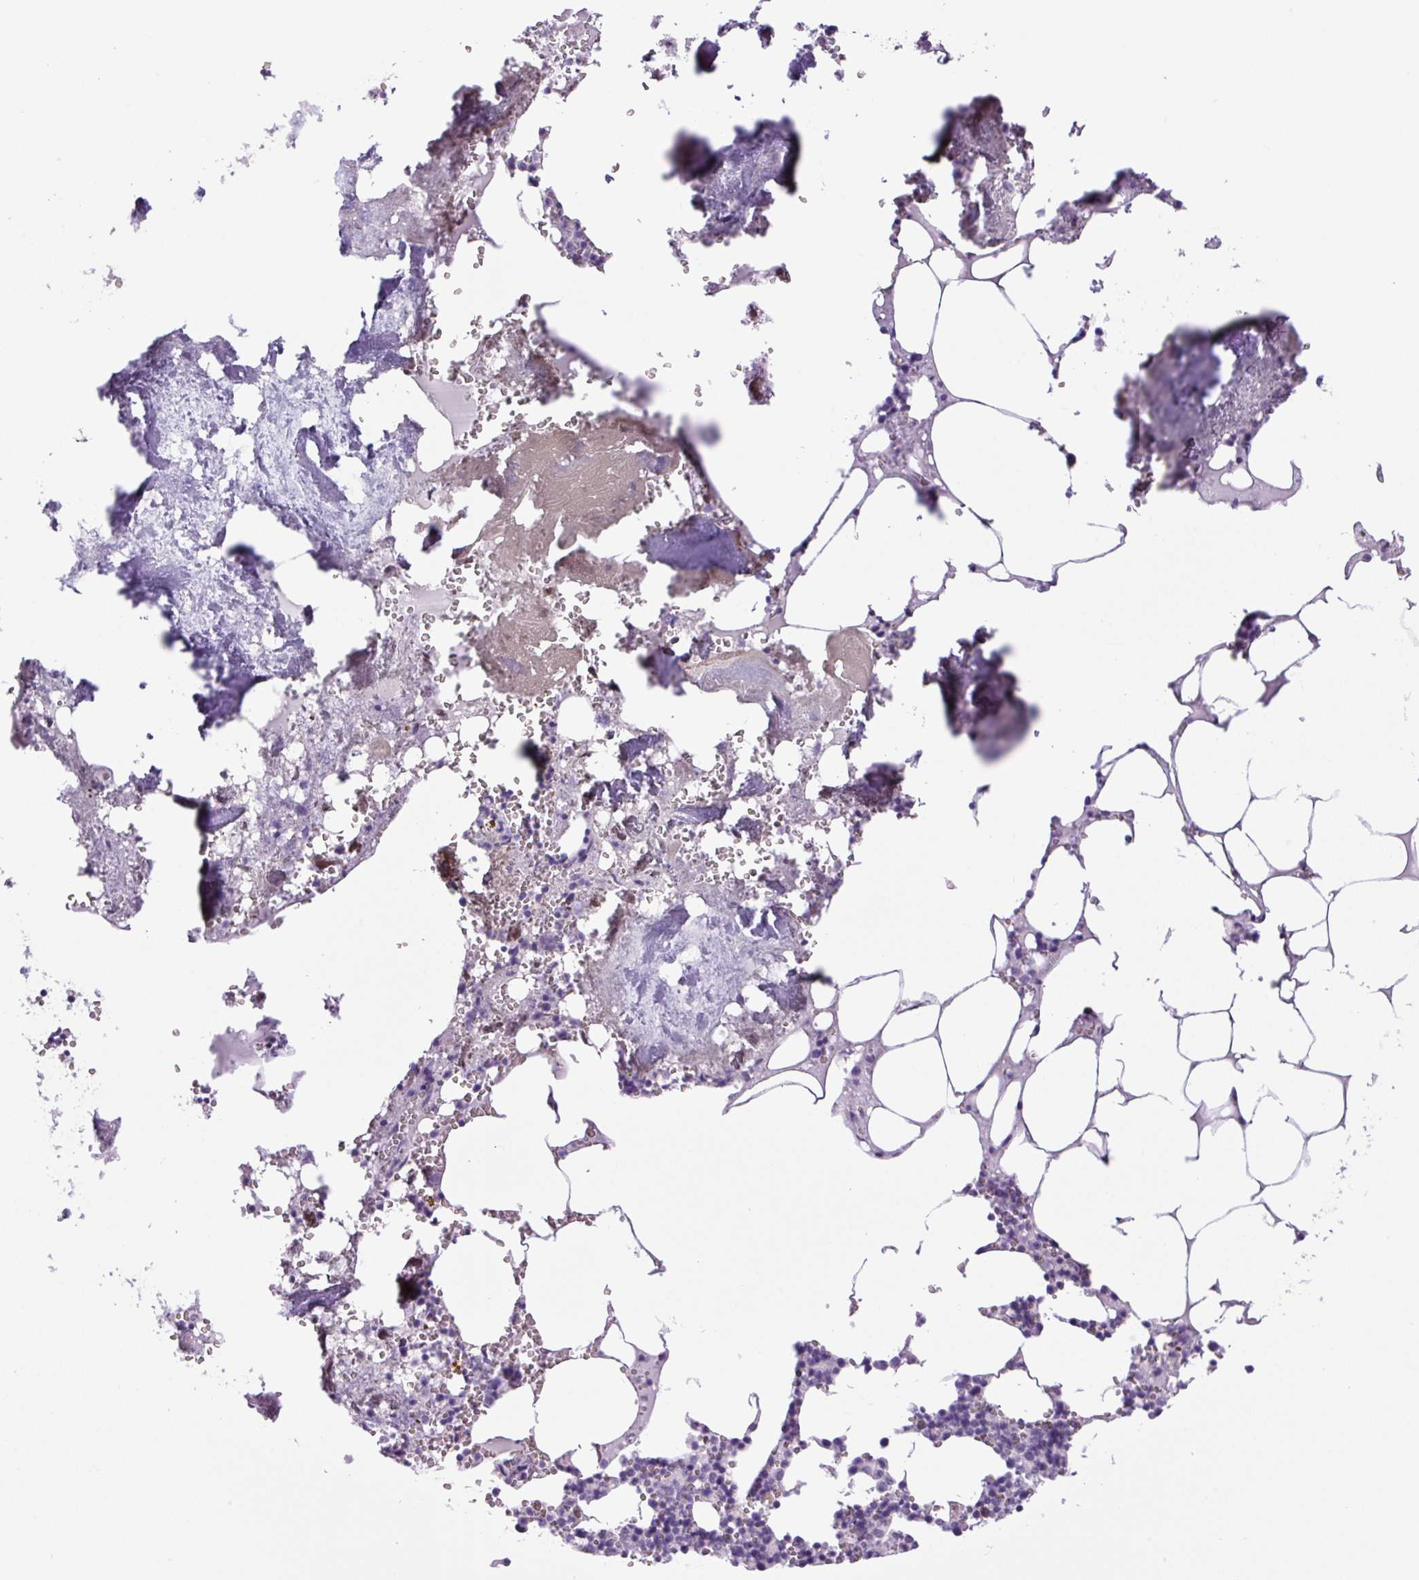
{"staining": {"intensity": "negative", "quantity": "none", "location": "none"}, "tissue": "bone marrow", "cell_type": "Hematopoietic cells", "image_type": "normal", "snomed": [{"axis": "morphology", "description": "Normal tissue, NOS"}, {"axis": "topography", "description": "Bone marrow"}], "caption": "There is no significant positivity in hematopoietic cells of bone marrow. (DAB immunohistochemistry, high magnification).", "gene": "CHGA", "patient": {"sex": "male", "age": 54}}